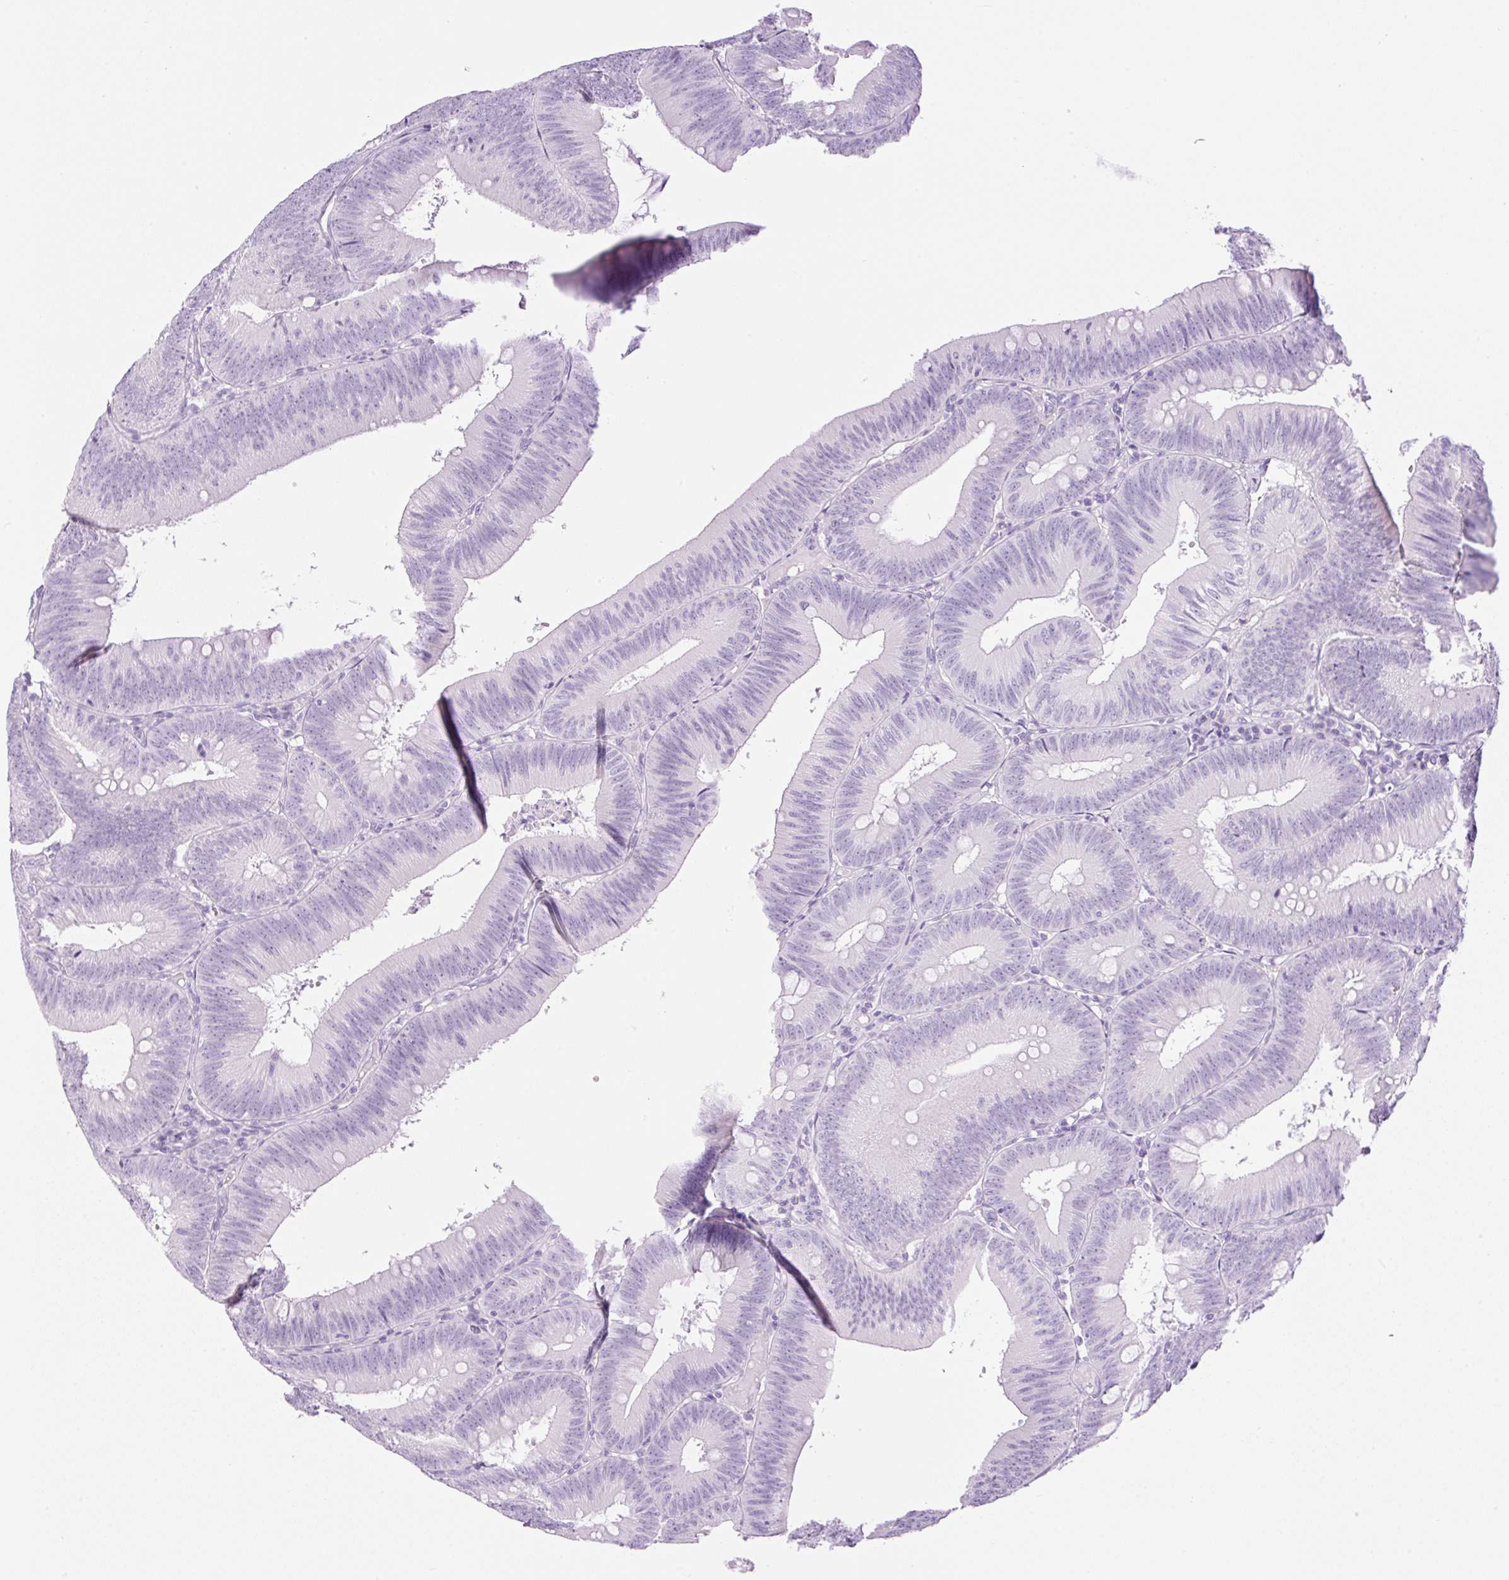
{"staining": {"intensity": "negative", "quantity": "none", "location": "none"}, "tissue": "colorectal cancer", "cell_type": "Tumor cells", "image_type": "cancer", "snomed": [{"axis": "morphology", "description": "Adenocarcinoma, NOS"}, {"axis": "topography", "description": "Colon"}], "caption": "Histopathology image shows no significant protein expression in tumor cells of adenocarcinoma (colorectal). Brightfield microscopy of immunohistochemistry stained with DAB (3,3'-diaminobenzidine) (brown) and hematoxylin (blue), captured at high magnification.", "gene": "PALM3", "patient": {"sex": "male", "age": 84}}